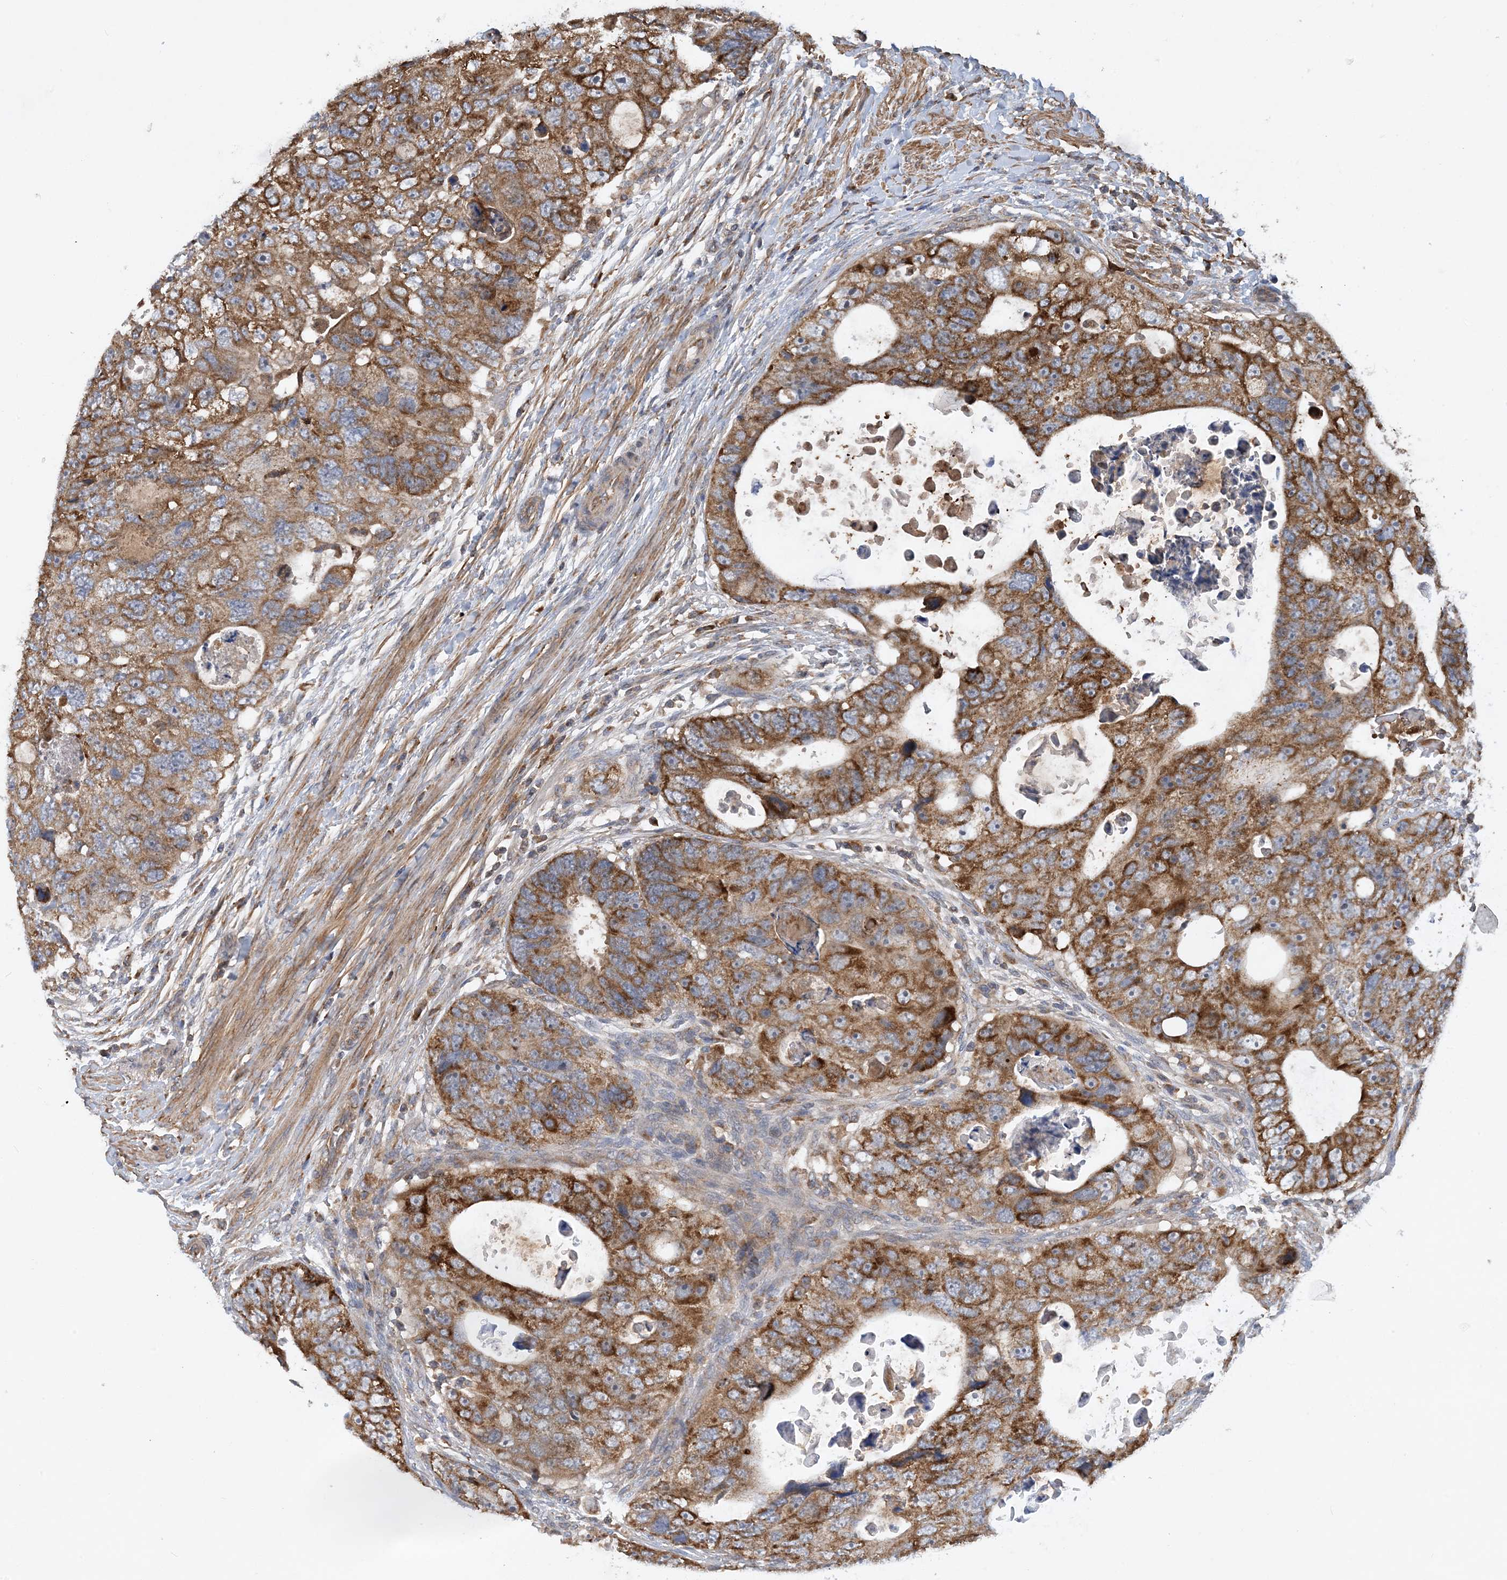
{"staining": {"intensity": "strong", "quantity": ">75%", "location": "cytoplasmic/membranous"}, "tissue": "colorectal cancer", "cell_type": "Tumor cells", "image_type": "cancer", "snomed": [{"axis": "morphology", "description": "Adenocarcinoma, NOS"}, {"axis": "topography", "description": "Rectum"}], "caption": "Strong cytoplasmic/membranous positivity for a protein is appreciated in about >75% of tumor cells of colorectal adenocarcinoma using immunohistochemistry (IHC).", "gene": "STK19", "patient": {"sex": "male", "age": 59}}